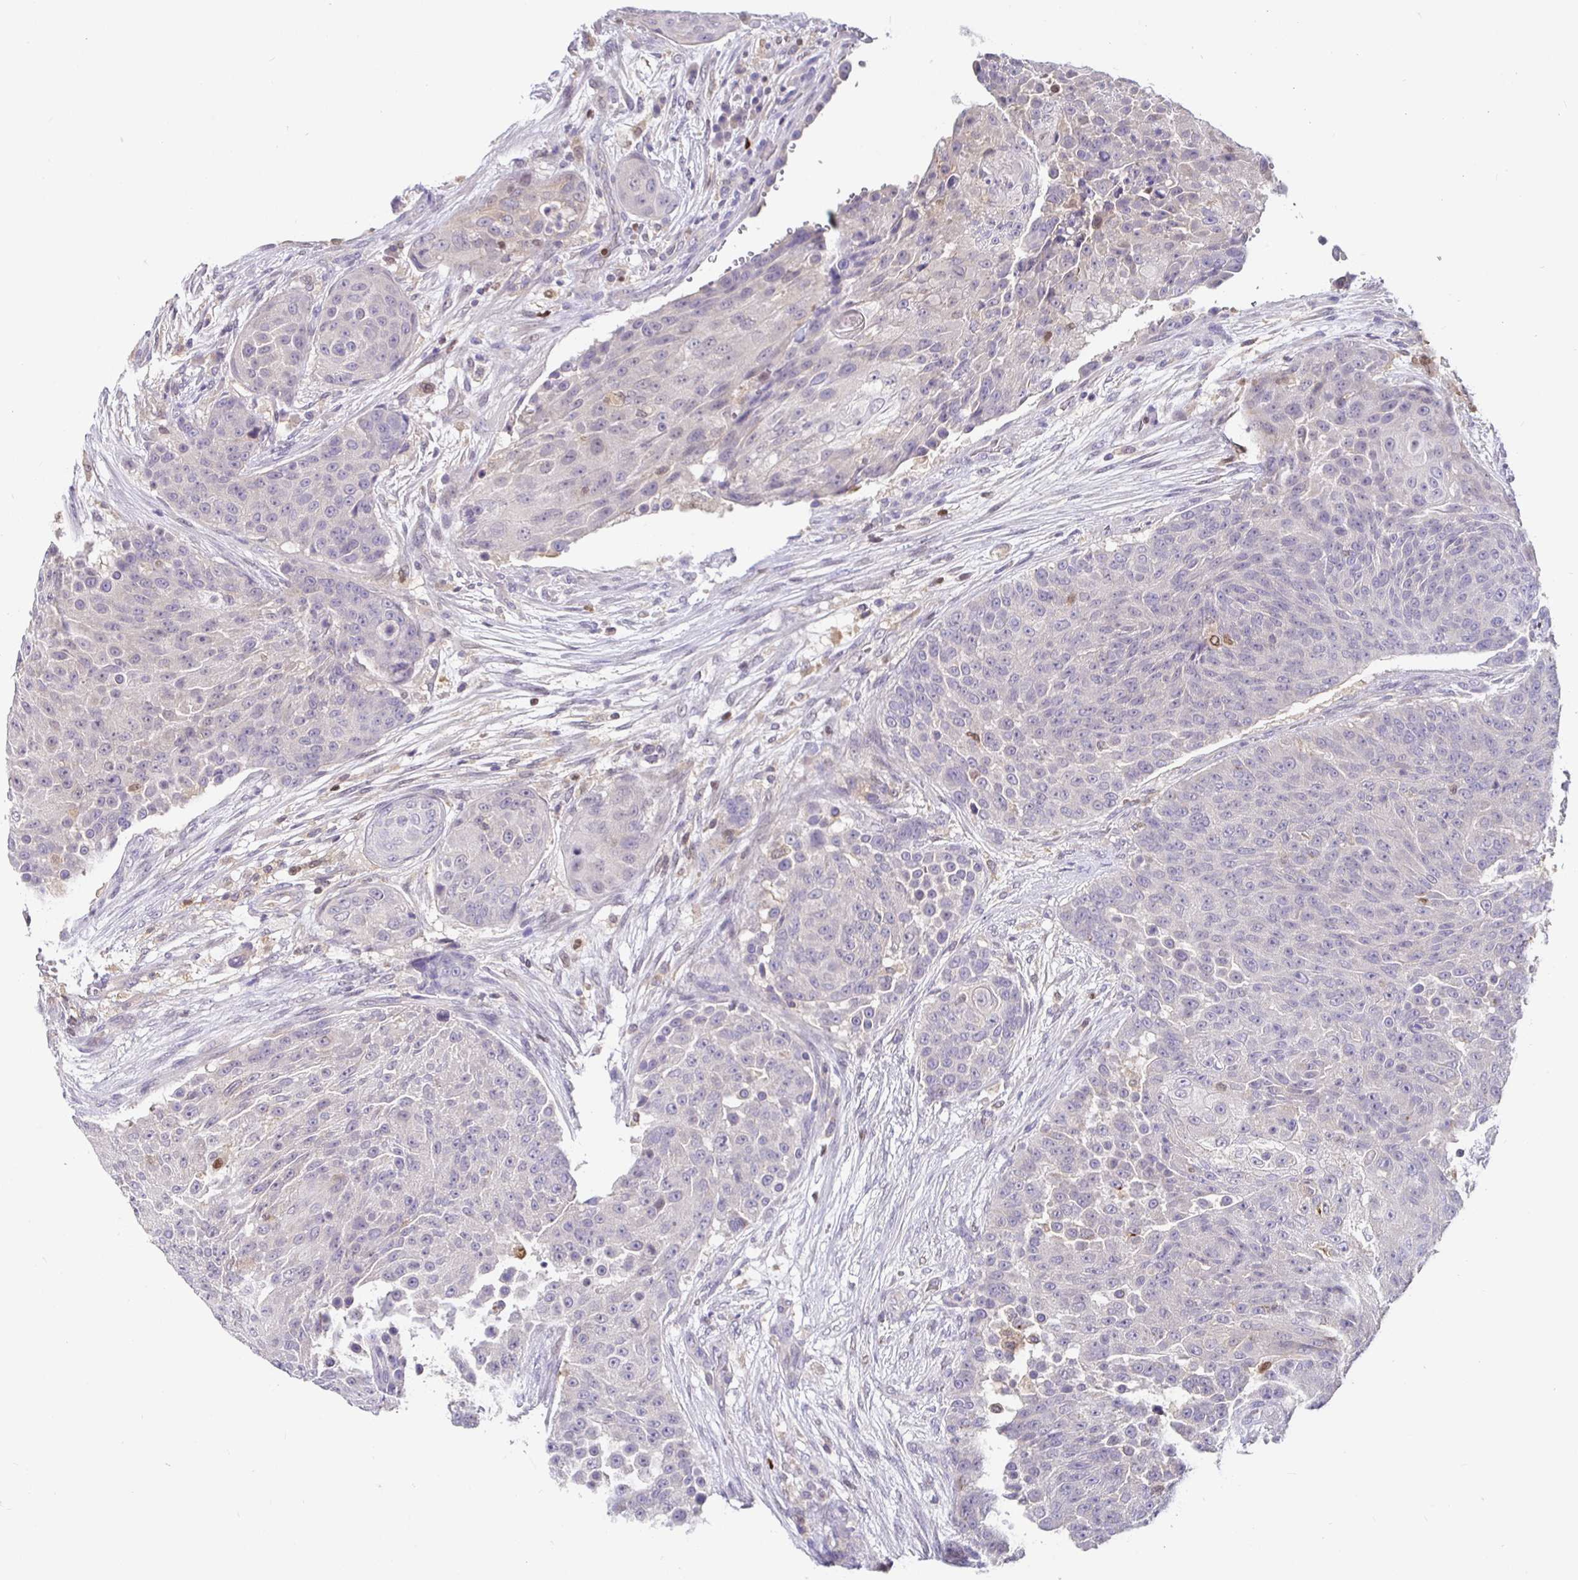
{"staining": {"intensity": "negative", "quantity": "none", "location": "none"}, "tissue": "urothelial cancer", "cell_type": "Tumor cells", "image_type": "cancer", "snomed": [{"axis": "morphology", "description": "Urothelial carcinoma, High grade"}, {"axis": "topography", "description": "Urinary bladder"}], "caption": "This photomicrograph is of high-grade urothelial carcinoma stained with immunohistochemistry (IHC) to label a protein in brown with the nuclei are counter-stained blue. There is no staining in tumor cells. (Immunohistochemistry, brightfield microscopy, high magnification).", "gene": "SATB1", "patient": {"sex": "female", "age": 63}}